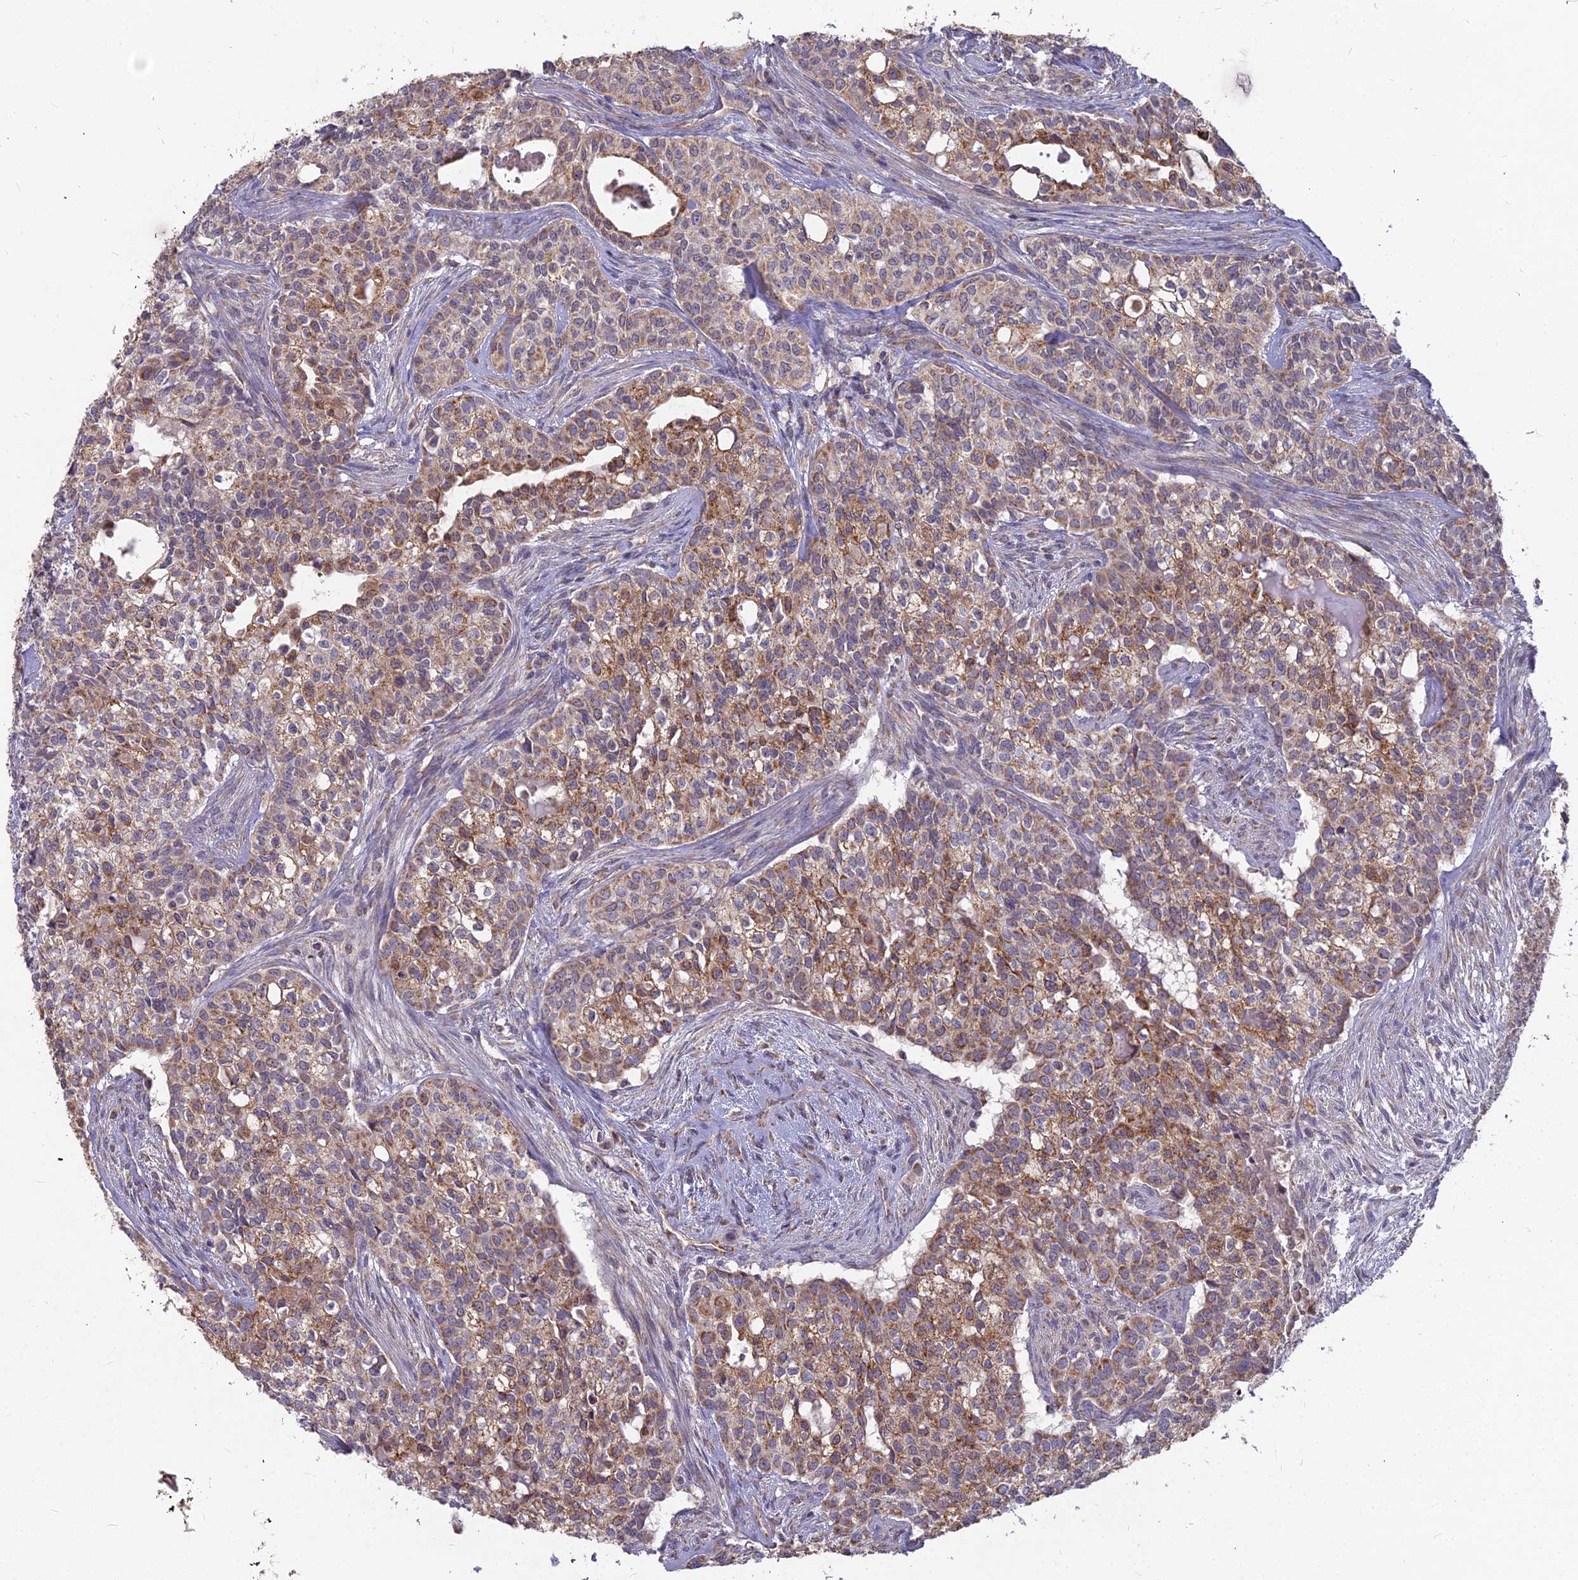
{"staining": {"intensity": "moderate", "quantity": ">75%", "location": "cytoplasmic/membranous"}, "tissue": "head and neck cancer", "cell_type": "Tumor cells", "image_type": "cancer", "snomed": [{"axis": "morphology", "description": "Adenocarcinoma, NOS"}, {"axis": "topography", "description": "Head-Neck"}], "caption": "Tumor cells reveal medium levels of moderate cytoplasmic/membranous positivity in about >75% of cells in human head and neck adenocarcinoma.", "gene": "MICU2", "patient": {"sex": "male", "age": 81}}